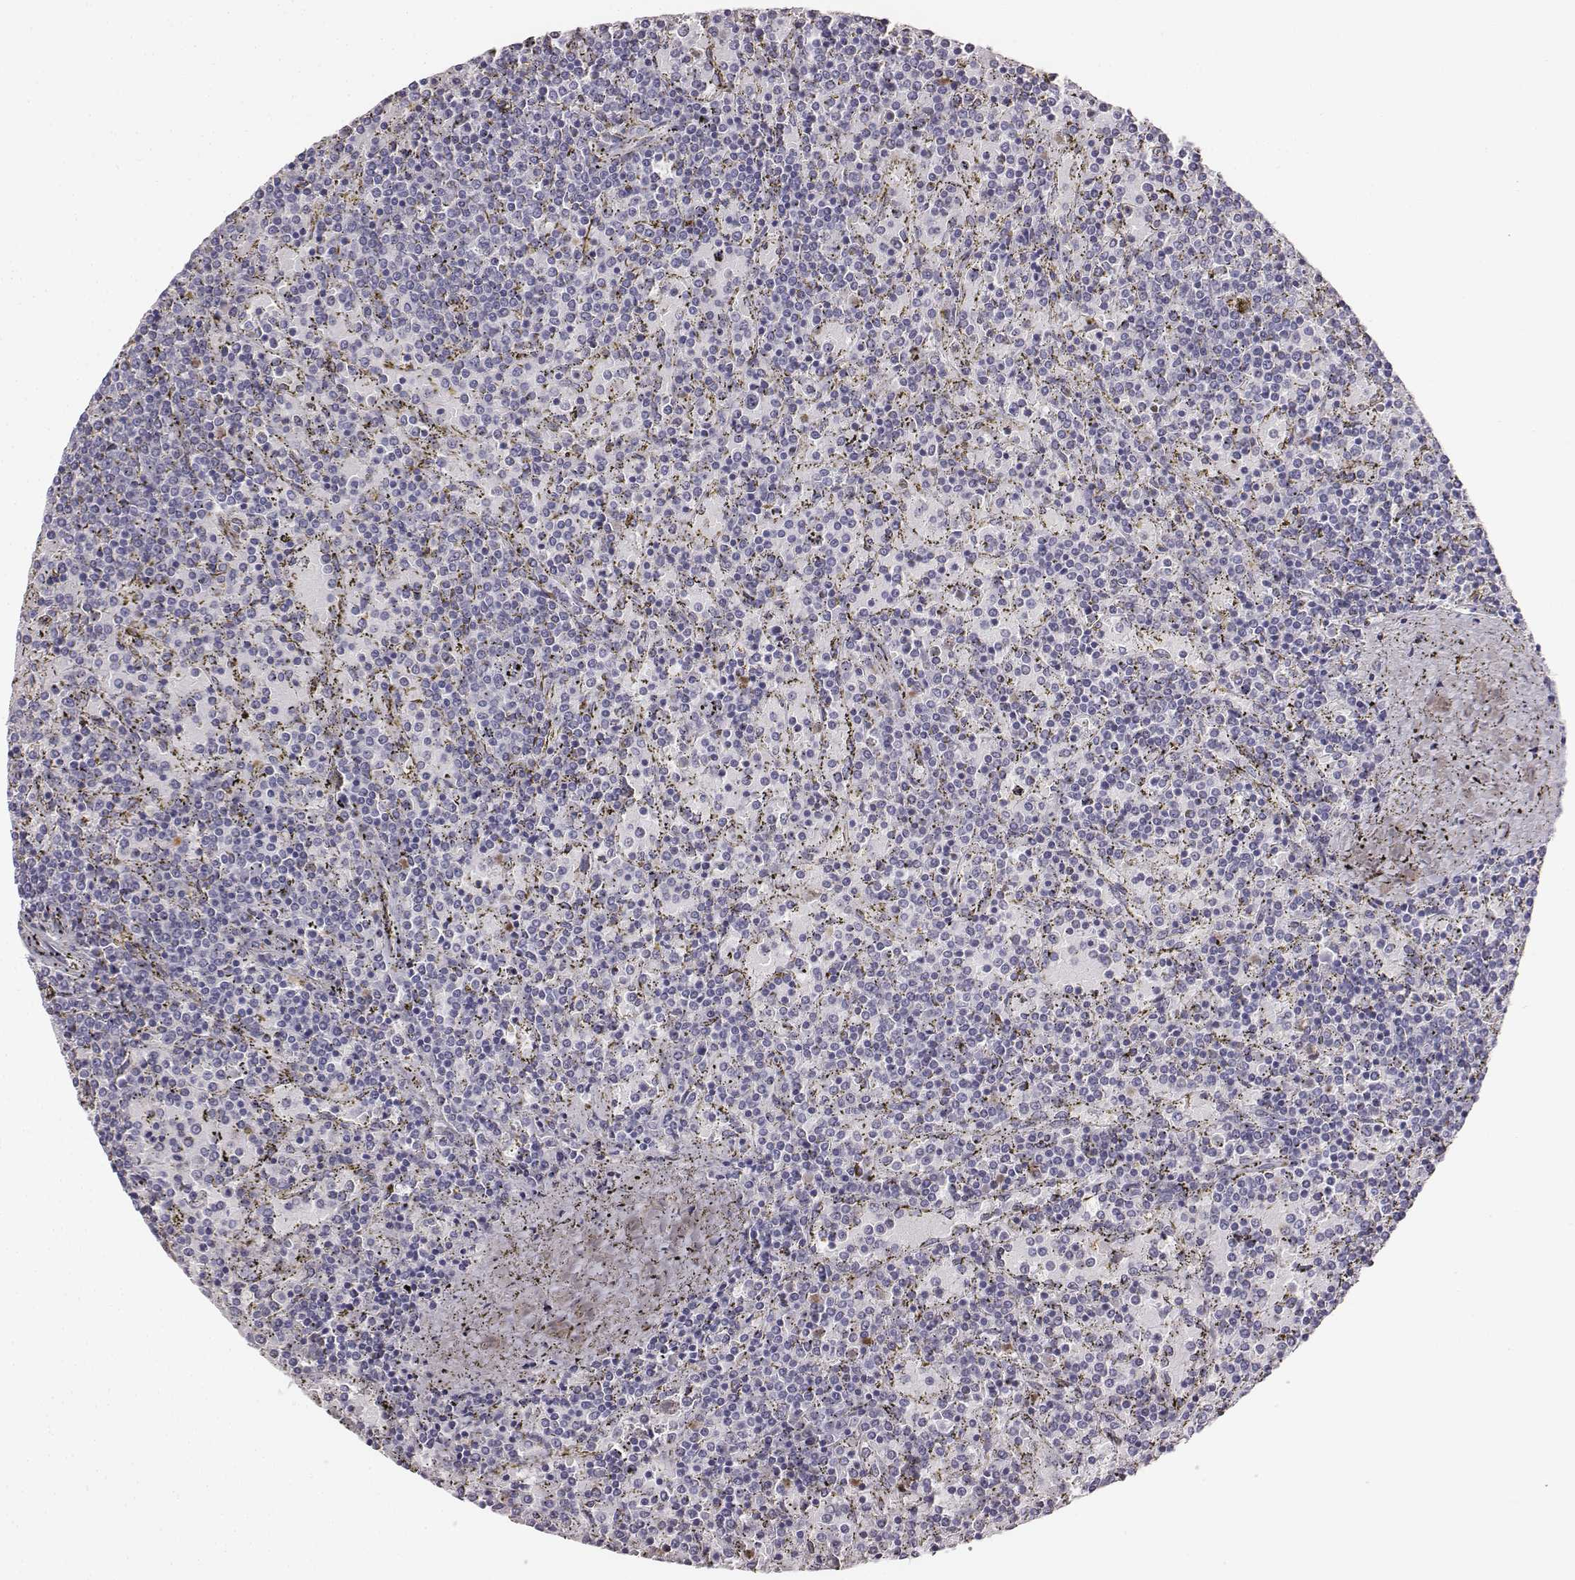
{"staining": {"intensity": "negative", "quantity": "none", "location": "none"}, "tissue": "lymphoma", "cell_type": "Tumor cells", "image_type": "cancer", "snomed": [{"axis": "morphology", "description": "Malignant lymphoma, non-Hodgkin's type, Low grade"}, {"axis": "topography", "description": "Spleen"}], "caption": "The IHC micrograph has no significant positivity in tumor cells of lymphoma tissue.", "gene": "ADAM7", "patient": {"sex": "female", "age": 77}}